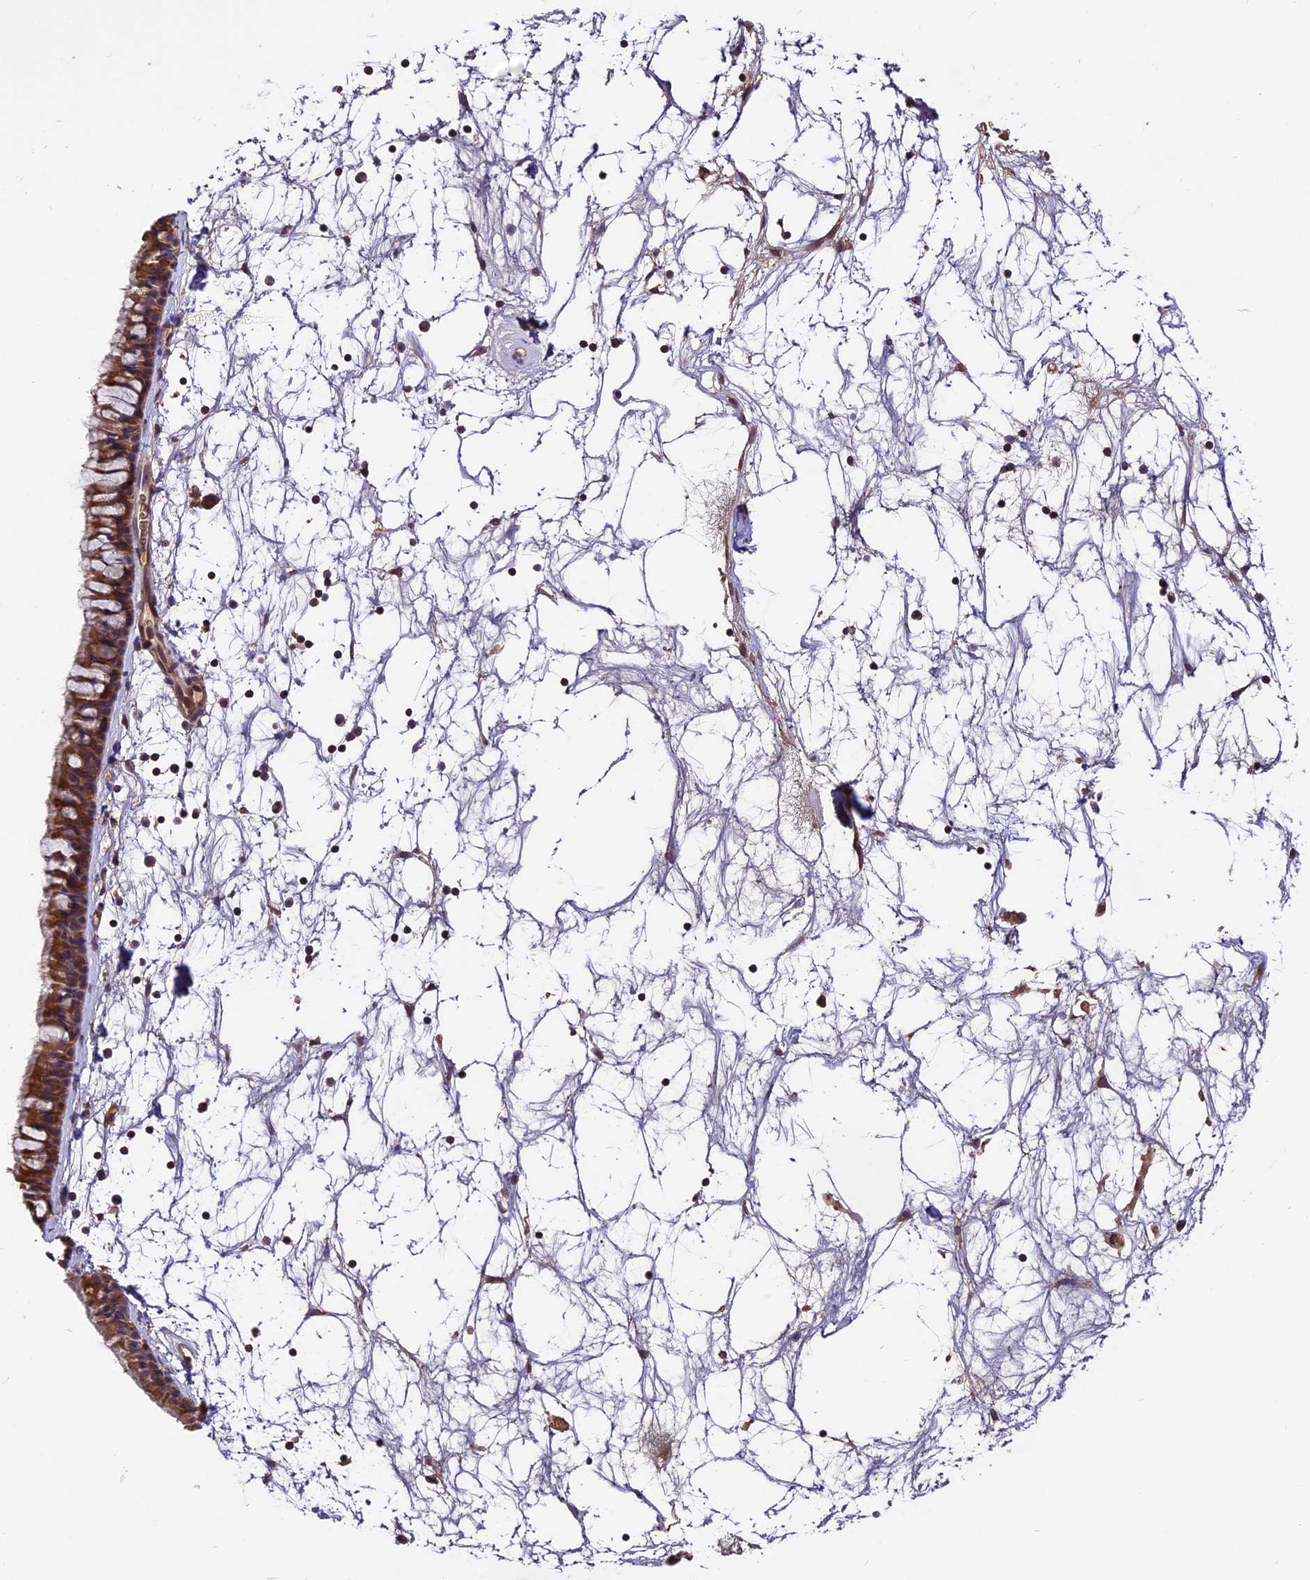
{"staining": {"intensity": "strong", "quantity": ">75%", "location": "cytoplasmic/membranous"}, "tissue": "nasopharynx", "cell_type": "Respiratory epithelial cells", "image_type": "normal", "snomed": [{"axis": "morphology", "description": "Normal tissue, NOS"}, {"axis": "topography", "description": "Nasopharynx"}], "caption": "Immunohistochemical staining of unremarkable nasopharynx shows high levels of strong cytoplasmic/membranous positivity in about >75% of respiratory epithelial cells. The staining is performed using DAB (3,3'-diaminobenzidine) brown chromogen to label protein expression. The nuclei are counter-stained blue using hematoxylin.", "gene": "TRMT1", "patient": {"sex": "male", "age": 64}}